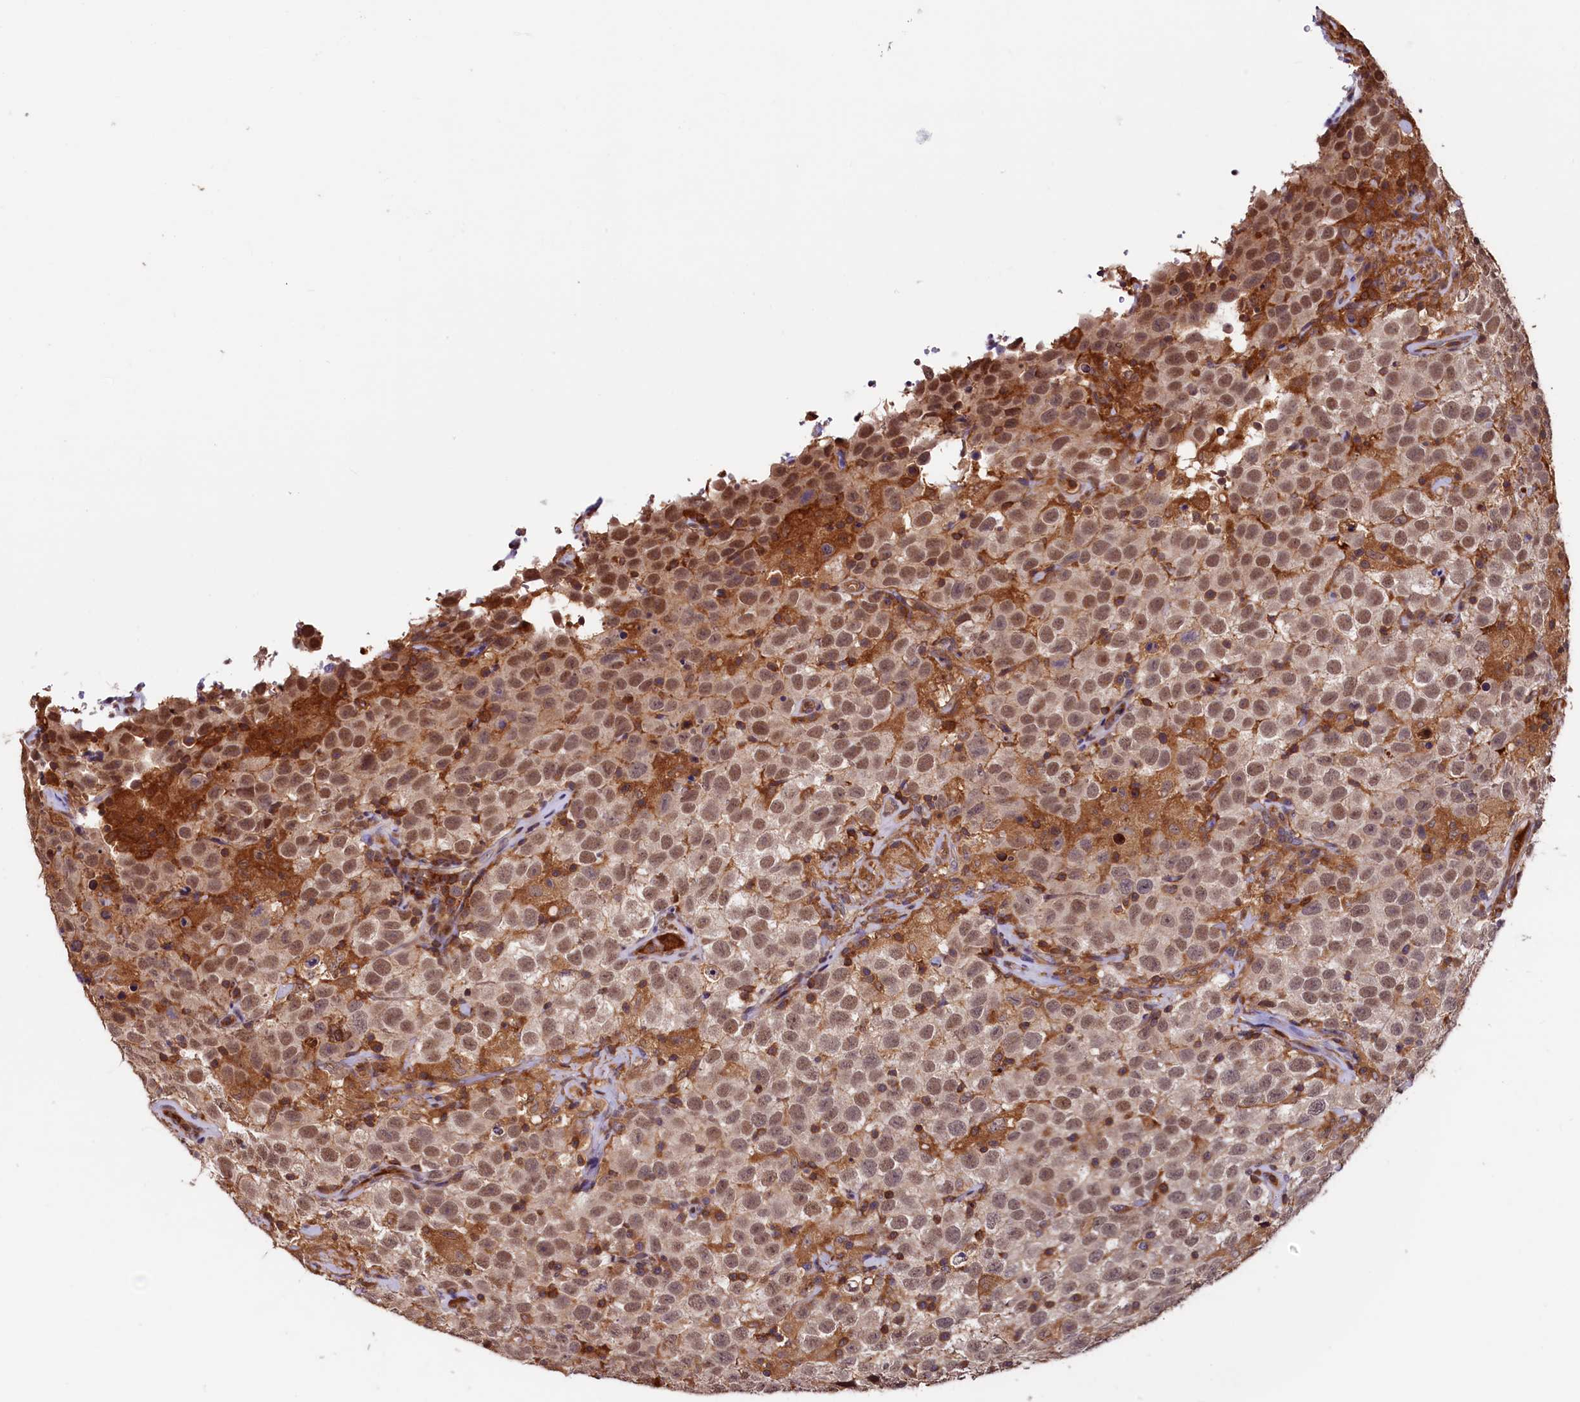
{"staining": {"intensity": "moderate", "quantity": ">75%", "location": "nuclear"}, "tissue": "testis cancer", "cell_type": "Tumor cells", "image_type": "cancer", "snomed": [{"axis": "morphology", "description": "Seminoma, NOS"}, {"axis": "topography", "description": "Testis"}], "caption": "The micrograph exhibits staining of testis cancer (seminoma), revealing moderate nuclear protein expression (brown color) within tumor cells. (Brightfield microscopy of DAB IHC at high magnification).", "gene": "DUOXA1", "patient": {"sex": "male", "age": 41}}